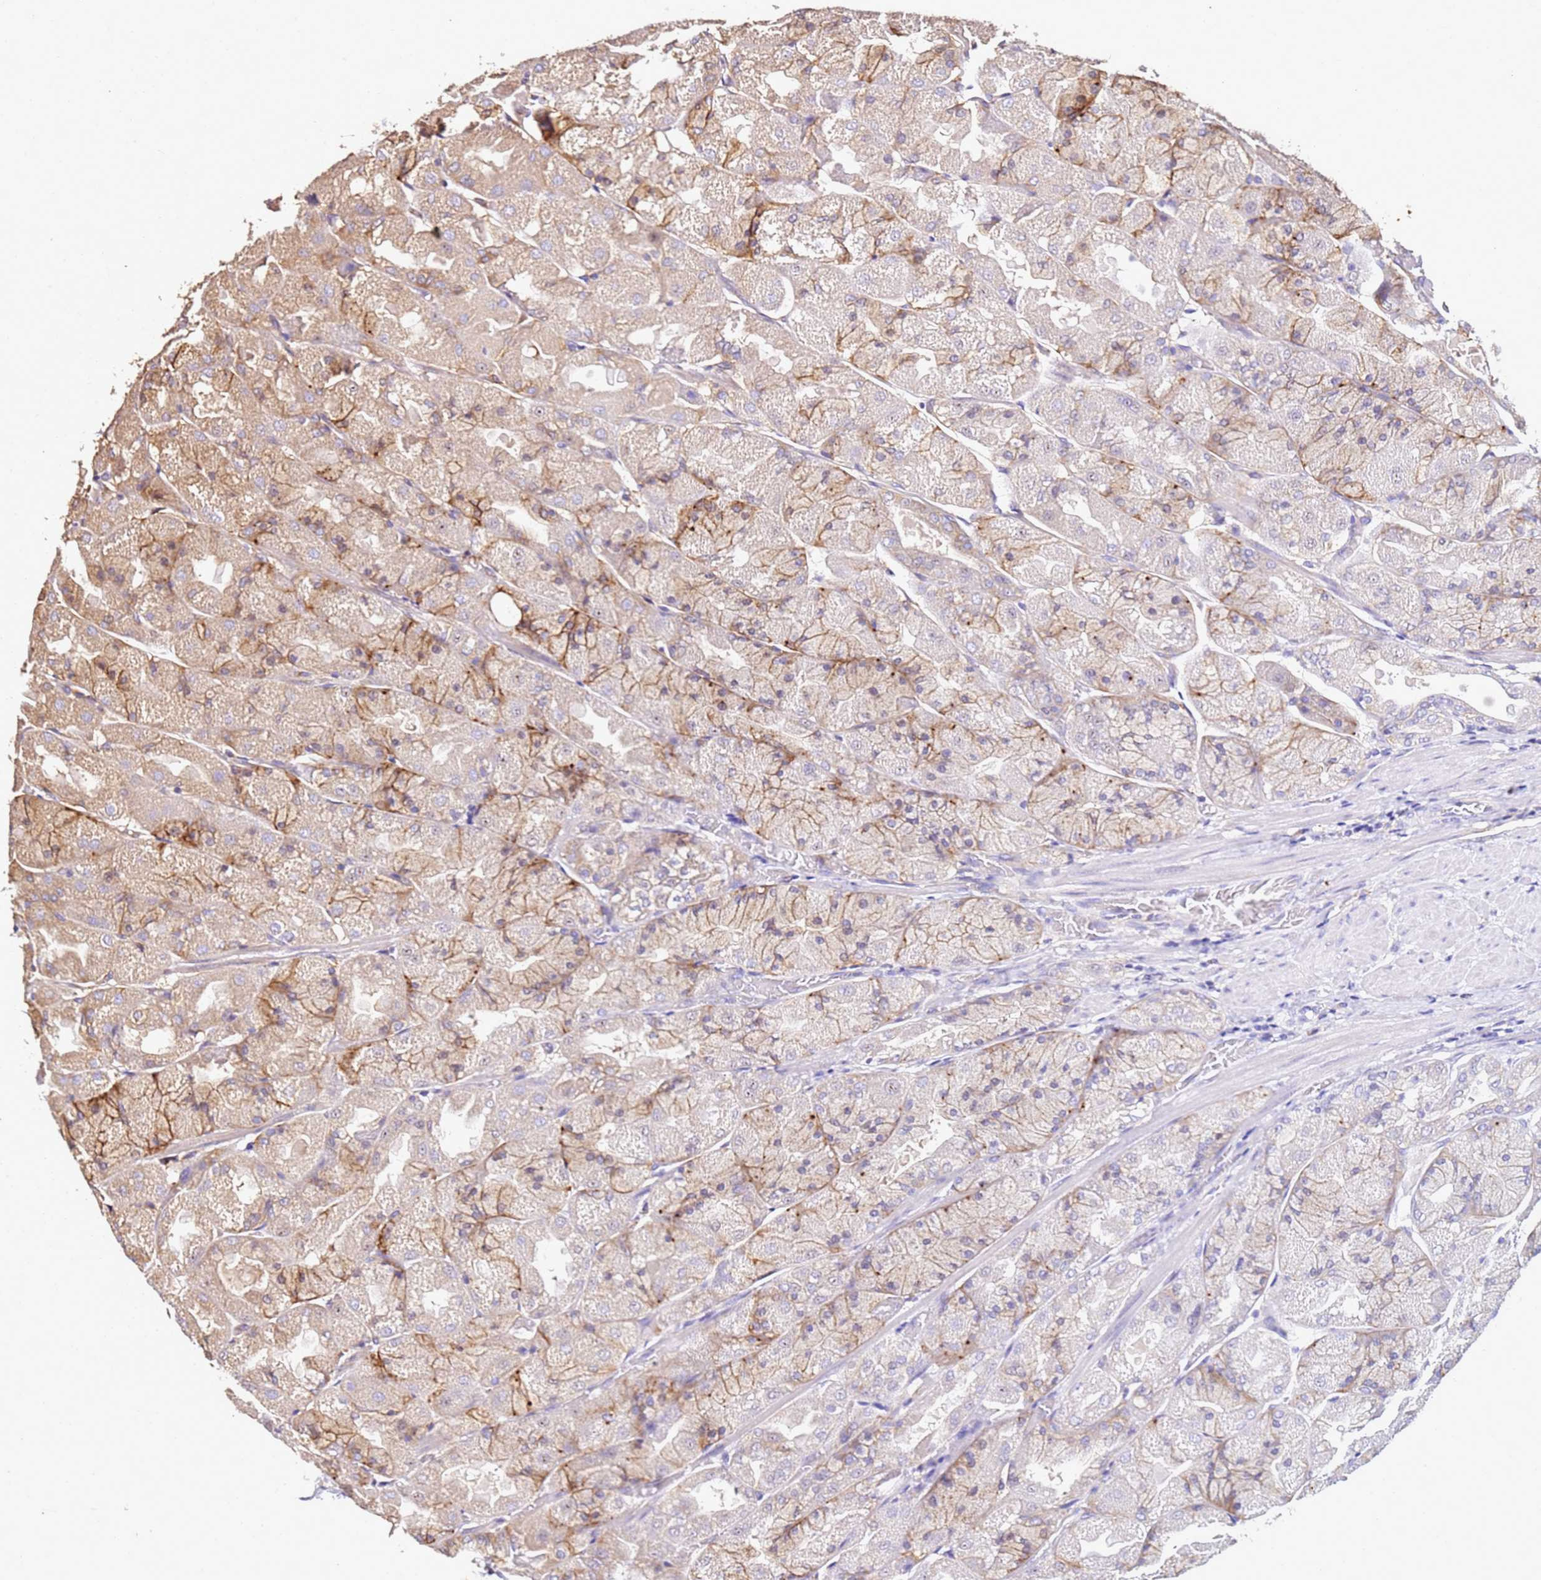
{"staining": {"intensity": "strong", "quantity": "25%-75%", "location": "cytoplasmic/membranous,nuclear"}, "tissue": "stomach", "cell_type": "Glandular cells", "image_type": "normal", "snomed": [{"axis": "morphology", "description": "Normal tissue, NOS"}, {"axis": "topography", "description": "Stomach"}], "caption": "This image exhibits IHC staining of normal human stomach, with high strong cytoplasmic/membranous,nuclear positivity in approximately 25%-75% of glandular cells.", "gene": "DVL3", "patient": {"sex": "female", "age": 61}}